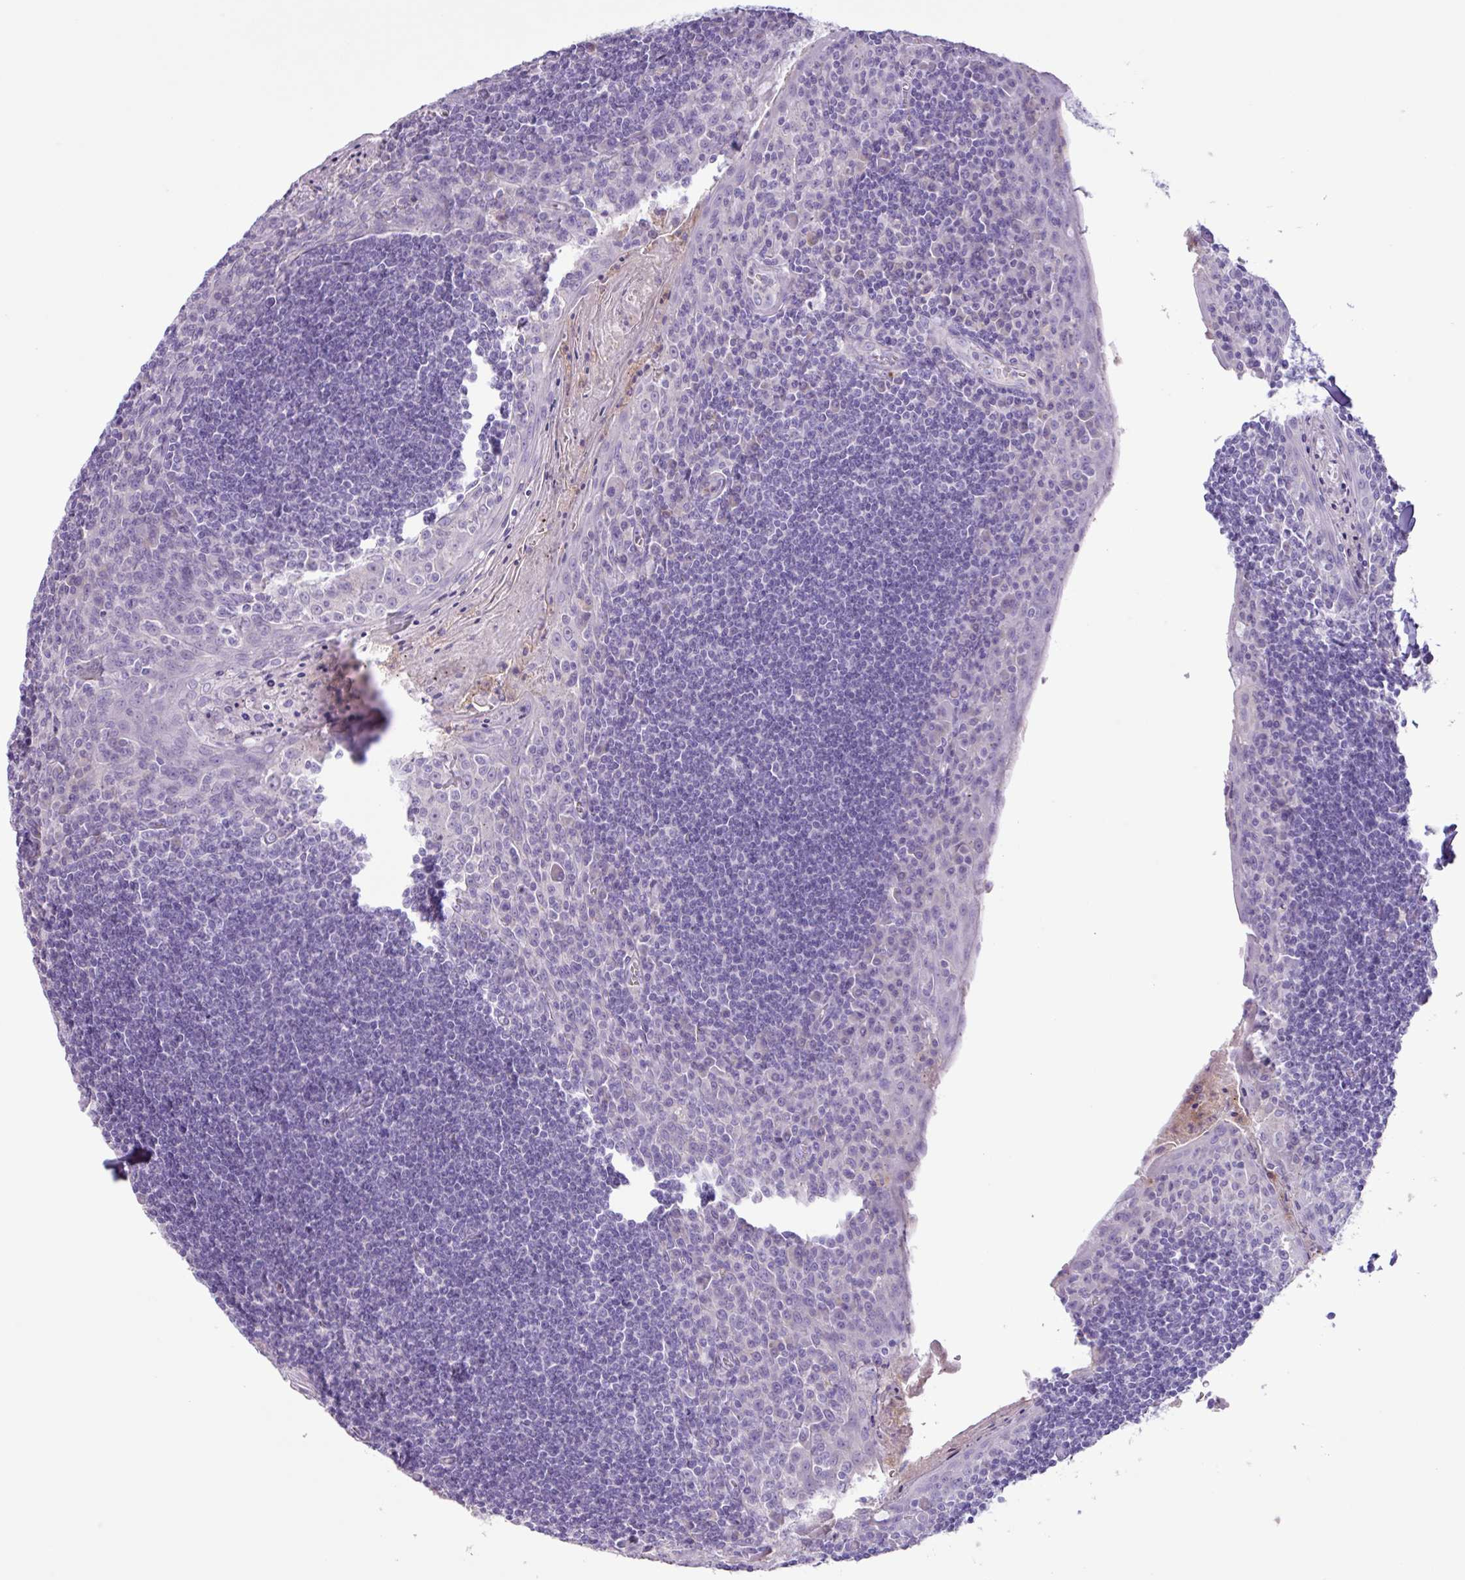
{"staining": {"intensity": "negative", "quantity": "none", "location": "none"}, "tissue": "tonsil", "cell_type": "Germinal center cells", "image_type": "normal", "snomed": [{"axis": "morphology", "description": "Normal tissue, NOS"}, {"axis": "topography", "description": "Tonsil"}], "caption": "Image shows no protein positivity in germinal center cells of benign tonsil.", "gene": "CYSTM1", "patient": {"sex": "male", "age": 27}}